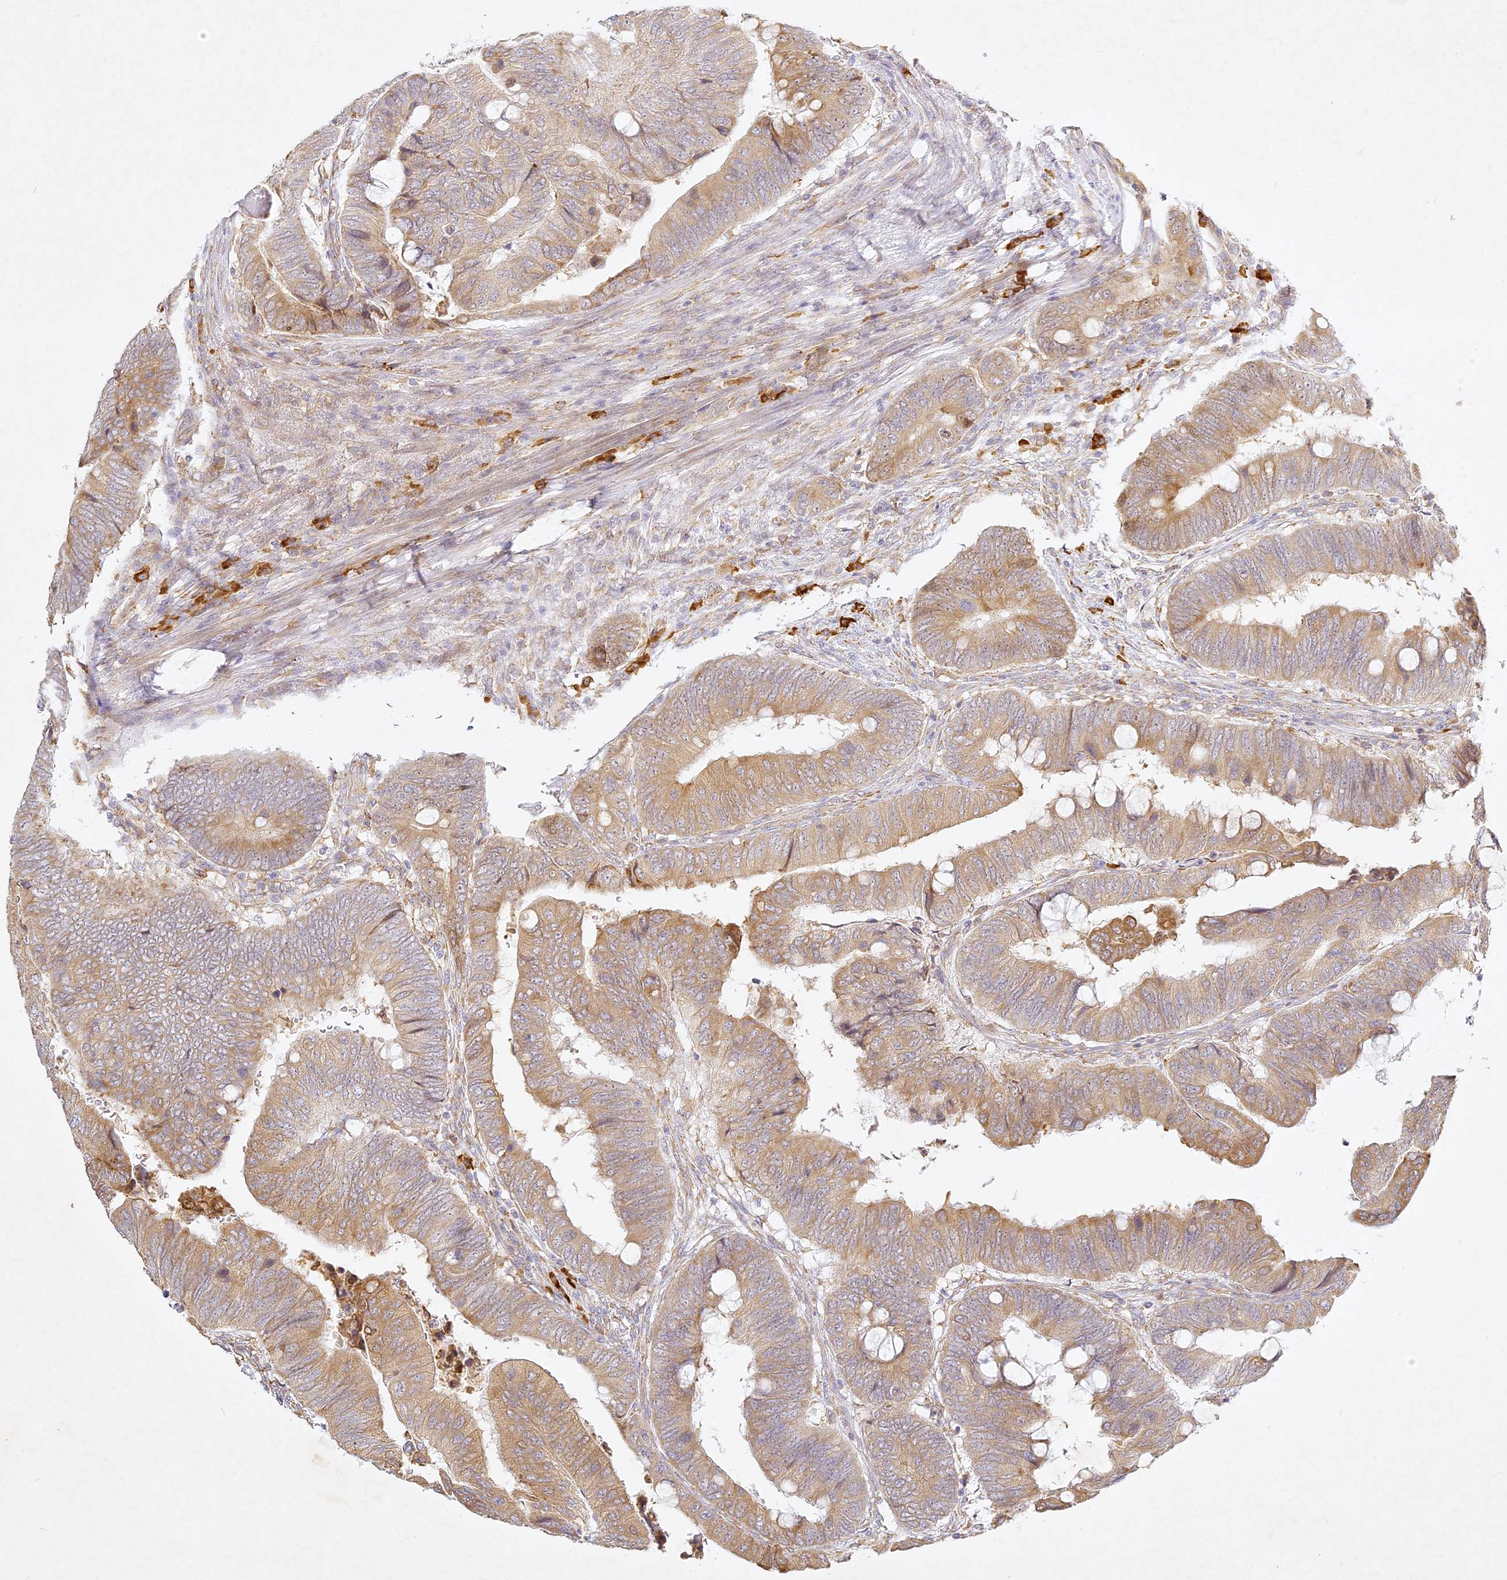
{"staining": {"intensity": "moderate", "quantity": ">75%", "location": "cytoplasmic/membranous"}, "tissue": "colorectal cancer", "cell_type": "Tumor cells", "image_type": "cancer", "snomed": [{"axis": "morphology", "description": "Normal tissue, NOS"}, {"axis": "morphology", "description": "Adenocarcinoma, NOS"}, {"axis": "topography", "description": "Rectum"}, {"axis": "topography", "description": "Peripheral nerve tissue"}], "caption": "High-power microscopy captured an IHC micrograph of colorectal cancer, revealing moderate cytoplasmic/membranous expression in approximately >75% of tumor cells.", "gene": "SLC30A5", "patient": {"sex": "male", "age": 92}}